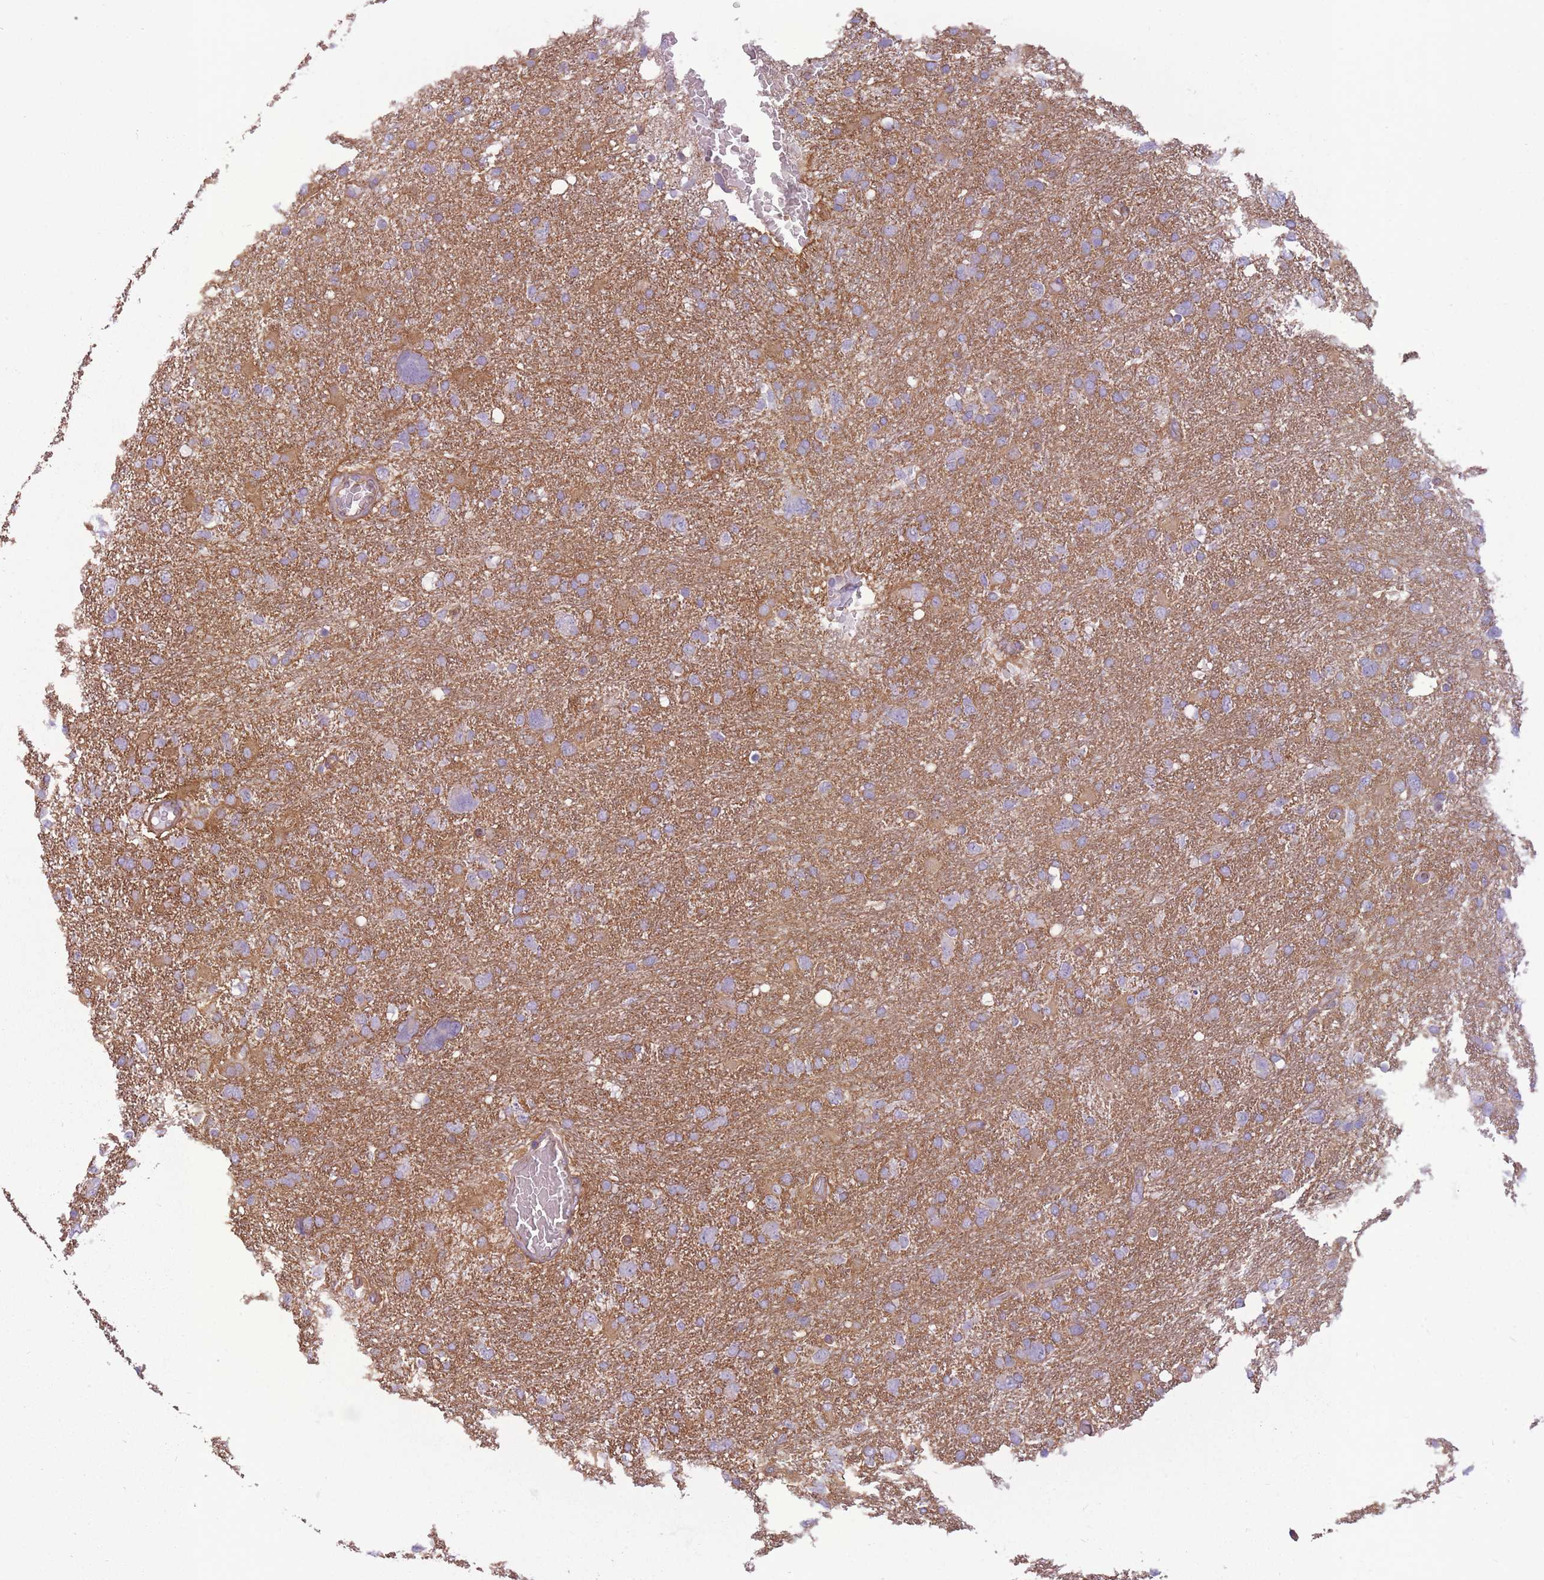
{"staining": {"intensity": "moderate", "quantity": "<25%", "location": "cytoplasmic/membranous"}, "tissue": "glioma", "cell_type": "Tumor cells", "image_type": "cancer", "snomed": [{"axis": "morphology", "description": "Glioma, malignant, High grade"}, {"axis": "topography", "description": "Brain"}], "caption": "Immunohistochemistry (IHC) of human glioma shows low levels of moderate cytoplasmic/membranous expression in approximately <25% of tumor cells.", "gene": "ADD1", "patient": {"sex": "male", "age": 61}}